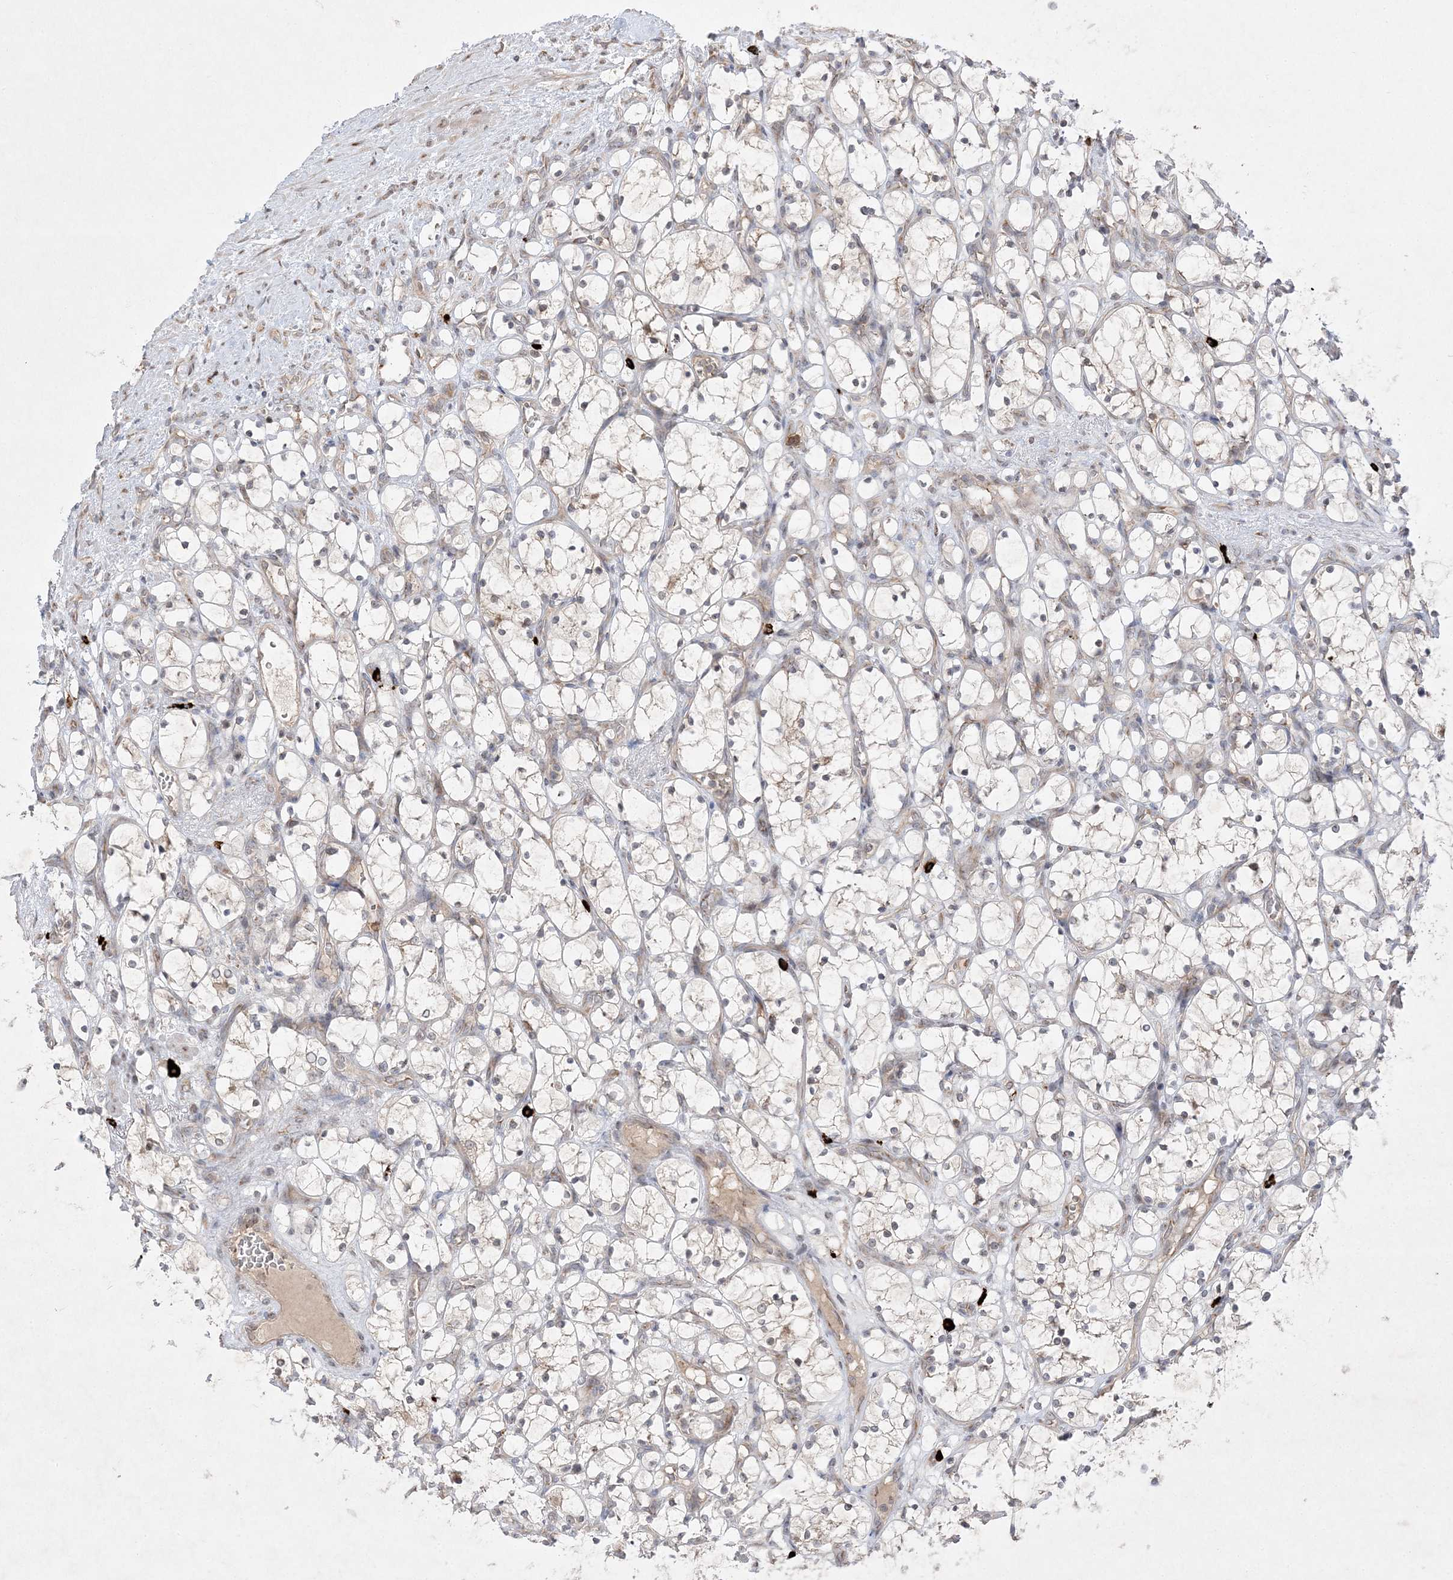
{"staining": {"intensity": "negative", "quantity": "none", "location": "none"}, "tissue": "renal cancer", "cell_type": "Tumor cells", "image_type": "cancer", "snomed": [{"axis": "morphology", "description": "Adenocarcinoma, NOS"}, {"axis": "topography", "description": "Kidney"}], "caption": "Immunohistochemical staining of adenocarcinoma (renal) reveals no significant staining in tumor cells.", "gene": "CLNK", "patient": {"sex": "female", "age": 69}}